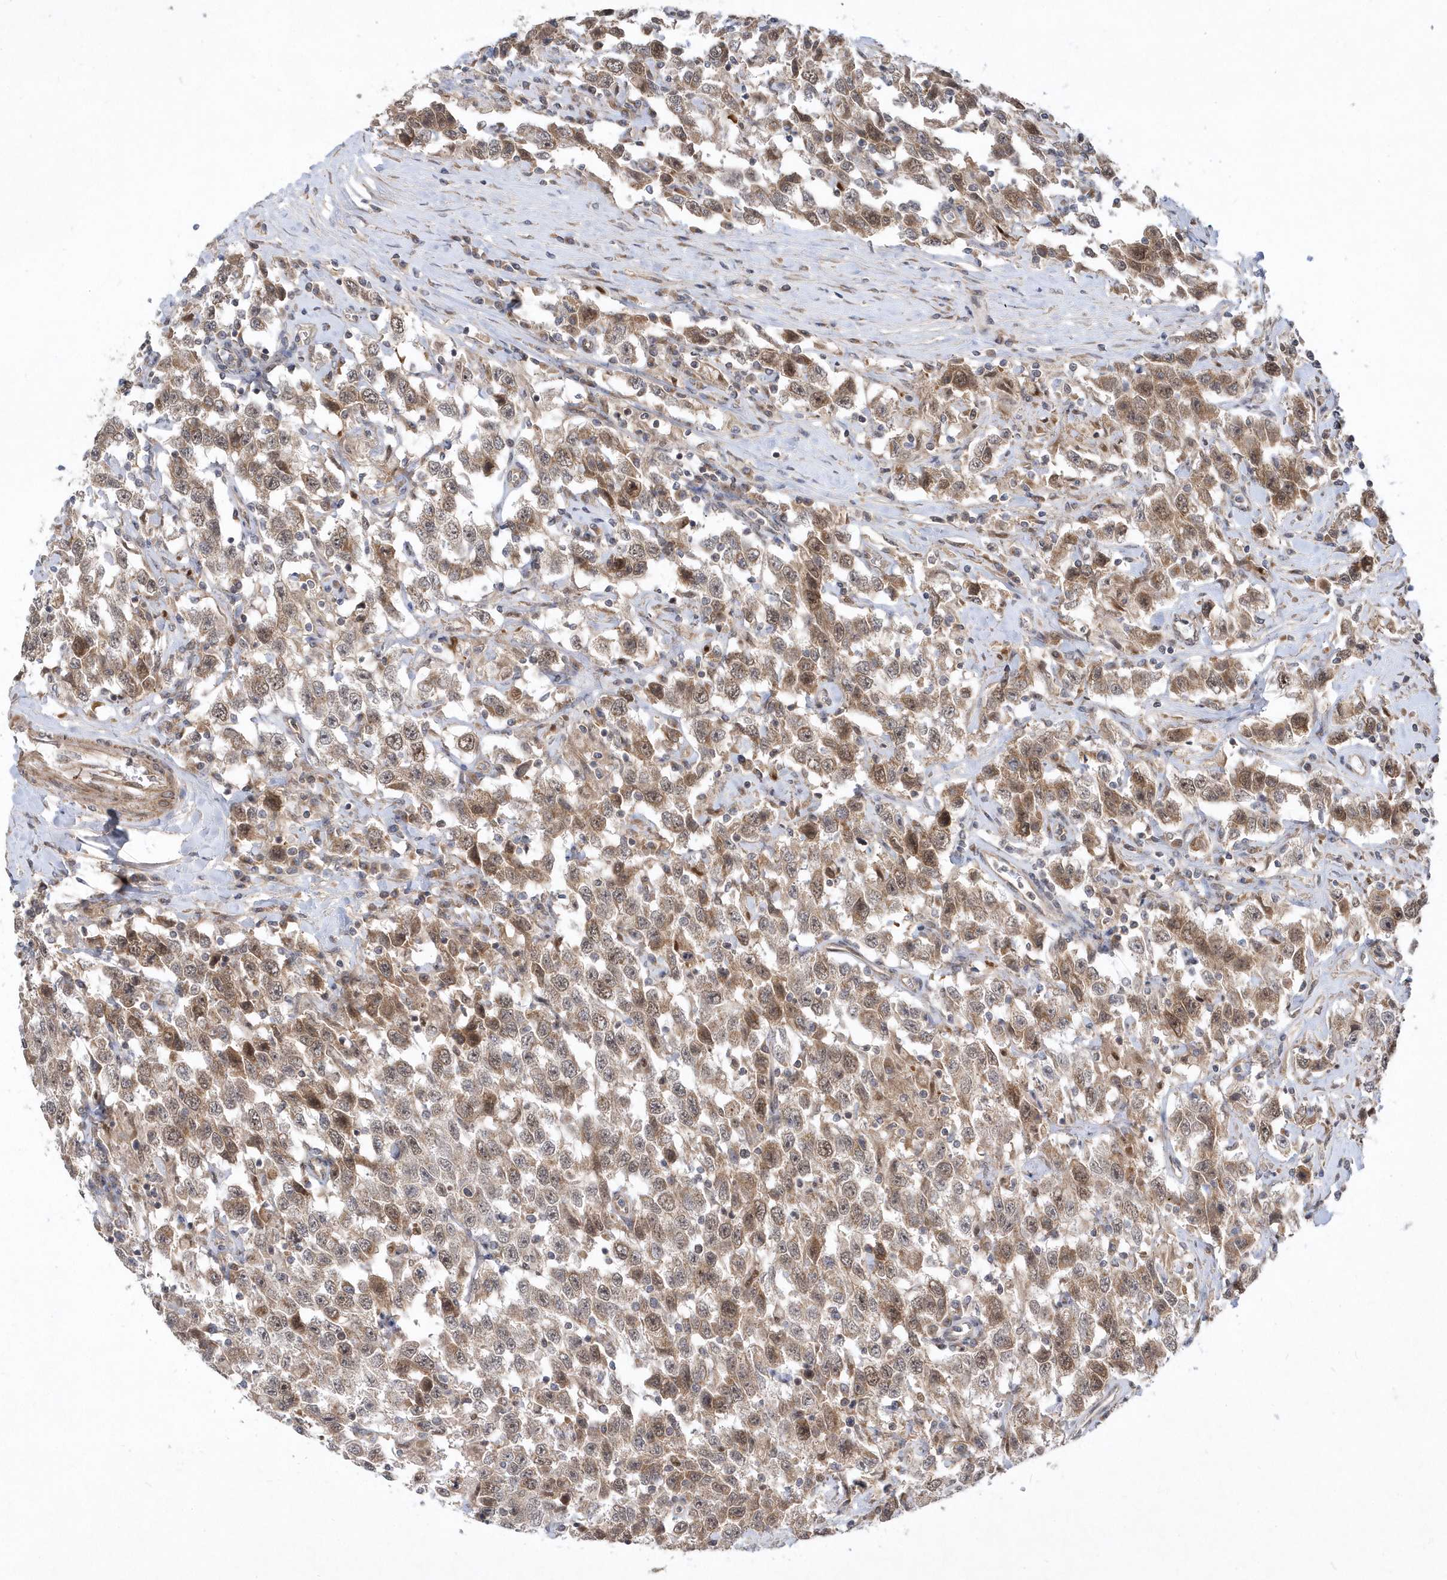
{"staining": {"intensity": "moderate", "quantity": ">75%", "location": "cytoplasmic/membranous,nuclear"}, "tissue": "testis cancer", "cell_type": "Tumor cells", "image_type": "cancer", "snomed": [{"axis": "morphology", "description": "Seminoma, NOS"}, {"axis": "topography", "description": "Testis"}], "caption": "Protein analysis of testis cancer tissue reveals moderate cytoplasmic/membranous and nuclear positivity in about >75% of tumor cells.", "gene": "MXI1", "patient": {"sex": "male", "age": 41}}